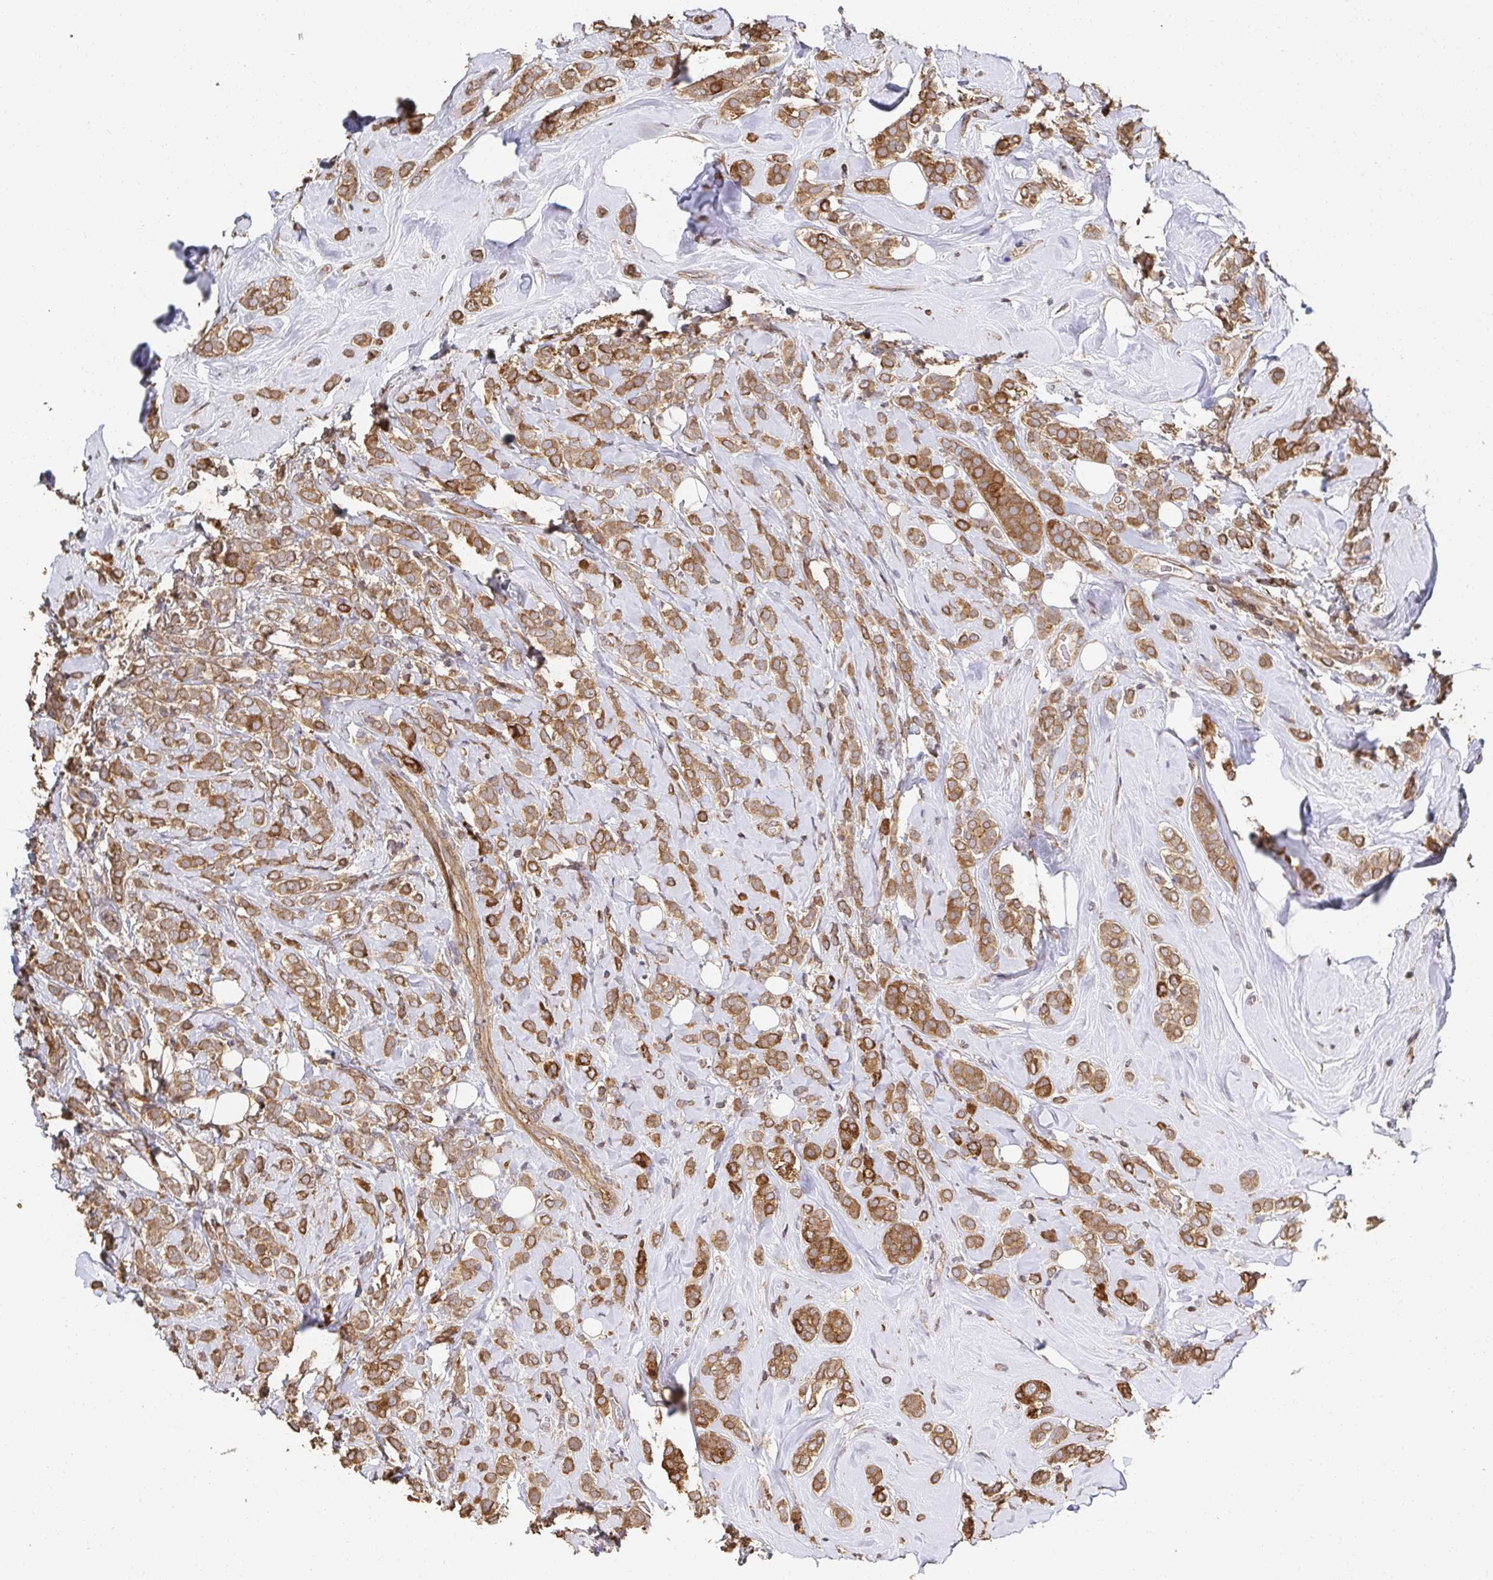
{"staining": {"intensity": "moderate", "quantity": ">75%", "location": "cytoplasmic/membranous"}, "tissue": "breast cancer", "cell_type": "Tumor cells", "image_type": "cancer", "snomed": [{"axis": "morphology", "description": "Lobular carcinoma"}, {"axis": "topography", "description": "Breast"}], "caption": "Moderate cytoplasmic/membranous protein positivity is identified in about >75% of tumor cells in lobular carcinoma (breast).", "gene": "APBB1", "patient": {"sex": "female", "age": 49}}